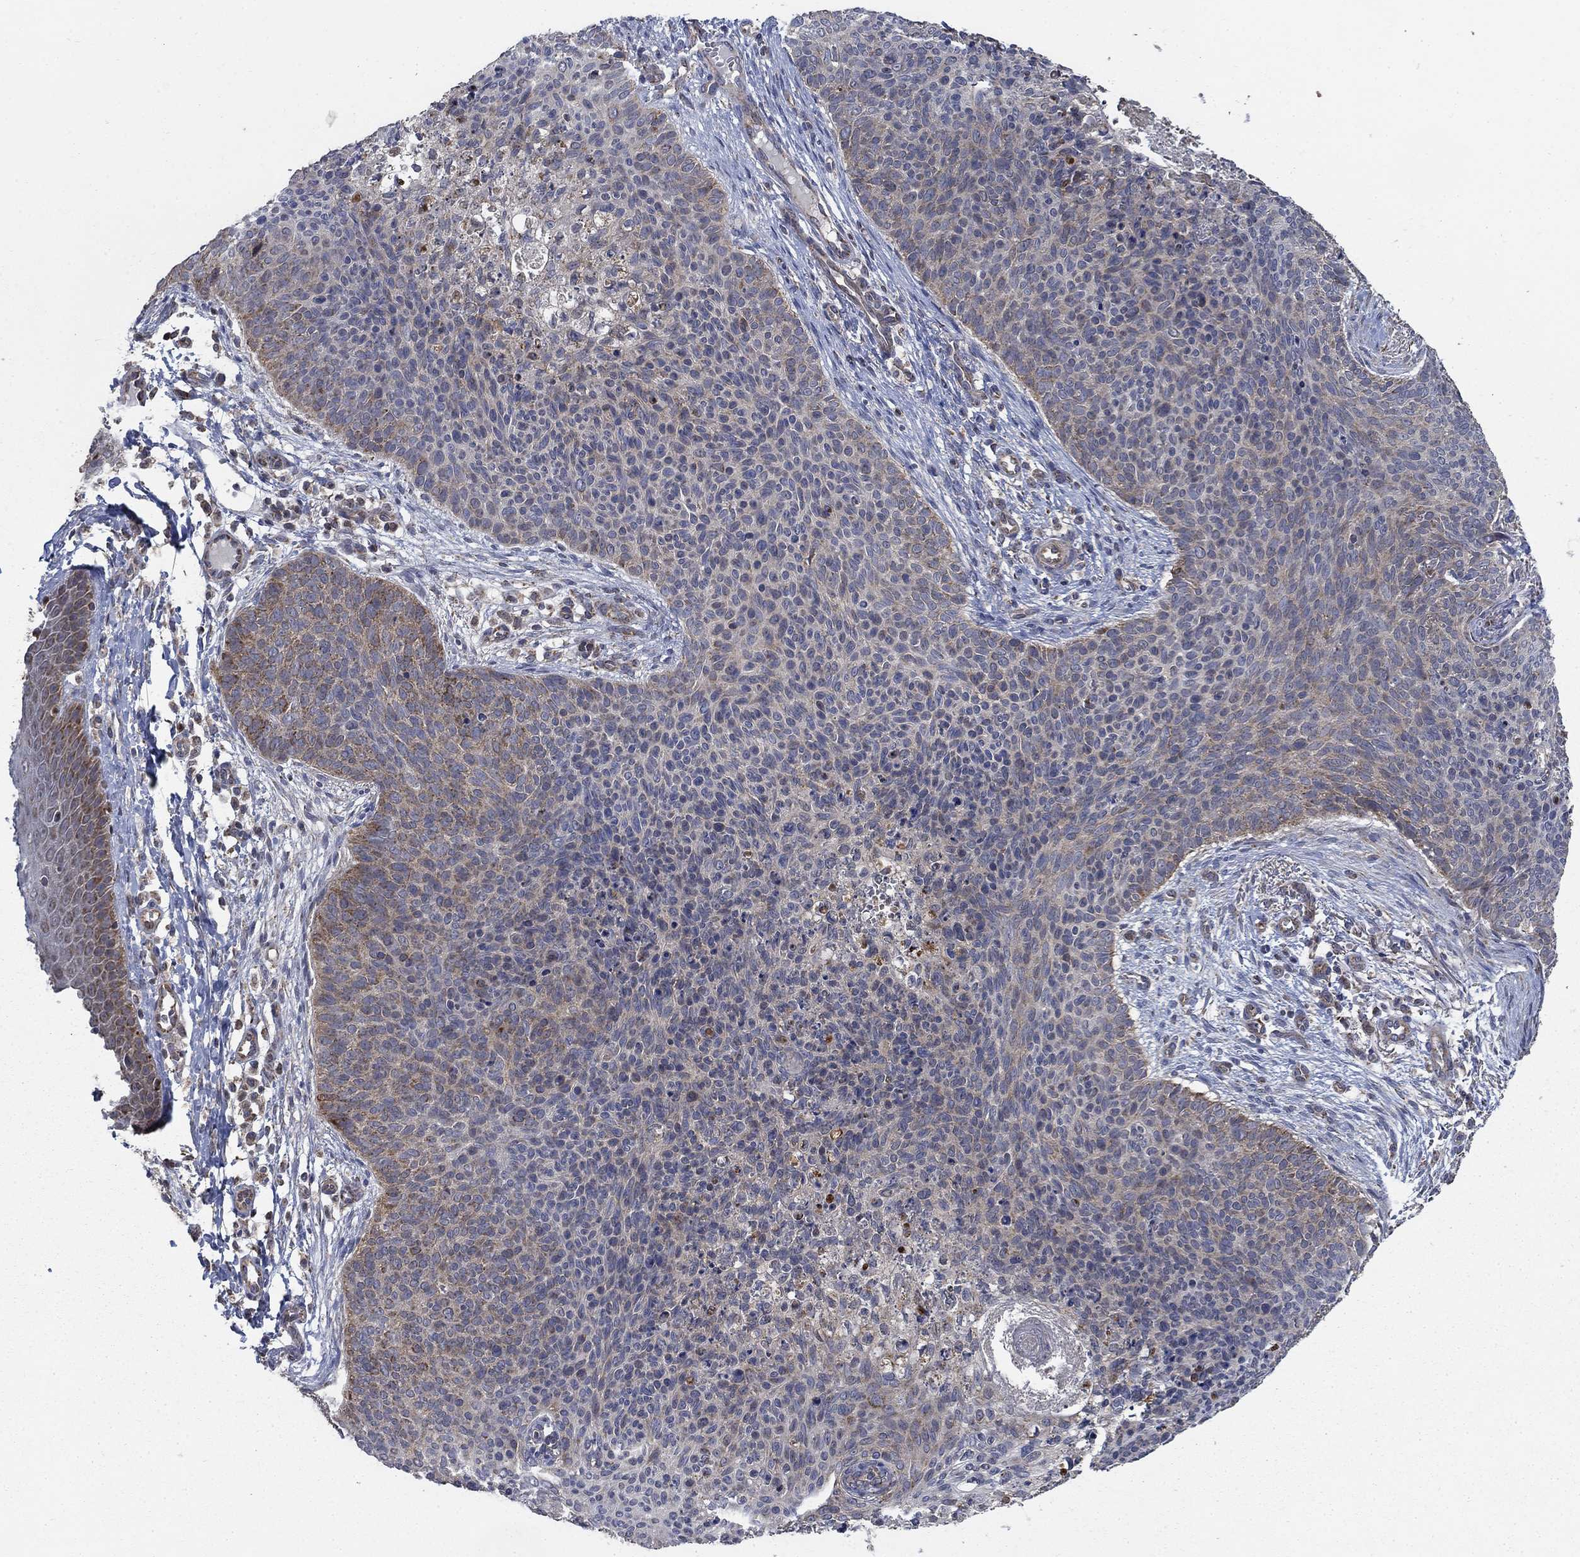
{"staining": {"intensity": "weak", "quantity": "<25%", "location": "cytoplasmic/membranous"}, "tissue": "skin cancer", "cell_type": "Tumor cells", "image_type": "cancer", "snomed": [{"axis": "morphology", "description": "Basal cell carcinoma"}, {"axis": "topography", "description": "Skin"}], "caption": "A high-resolution image shows IHC staining of skin basal cell carcinoma, which displays no significant expression in tumor cells.", "gene": "NME7", "patient": {"sex": "male", "age": 64}}